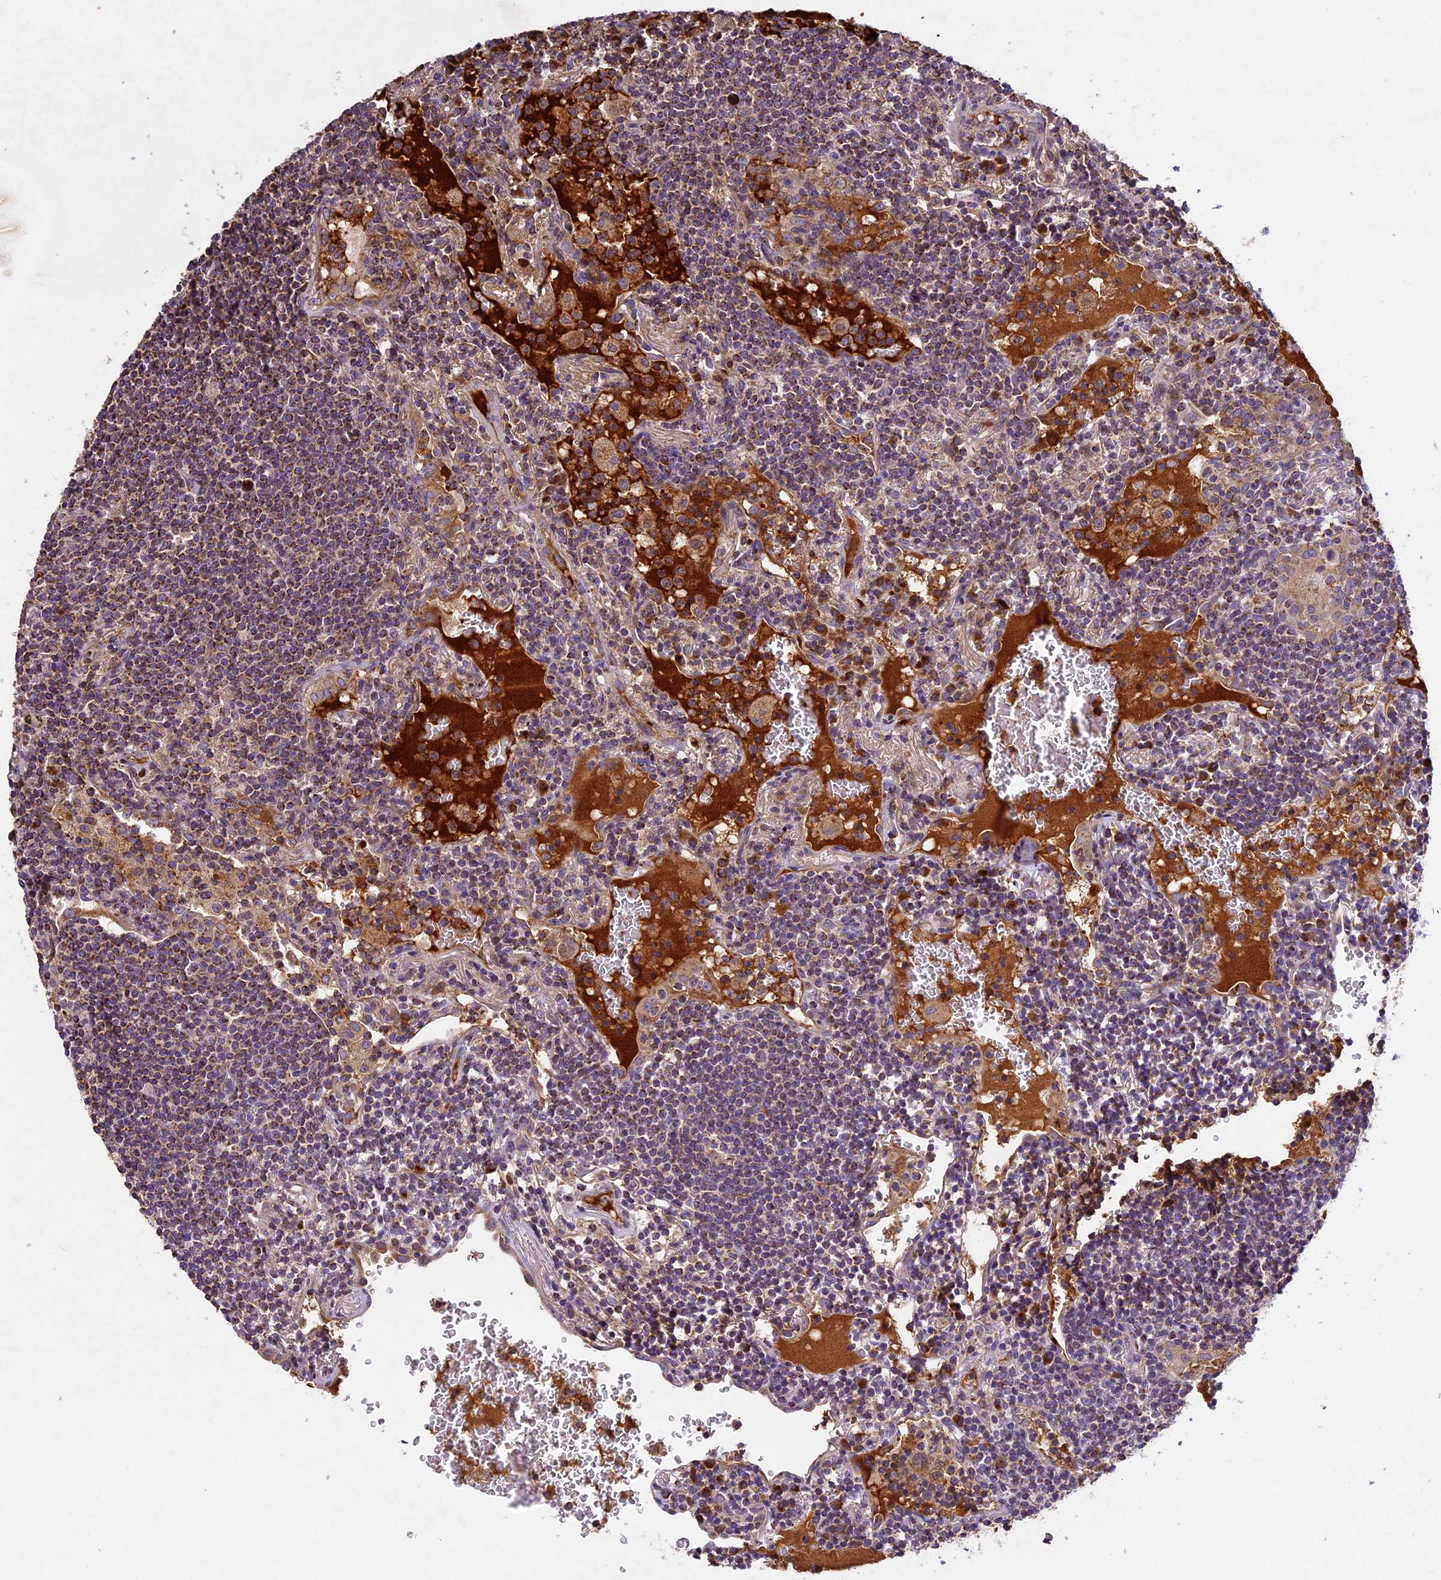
{"staining": {"intensity": "moderate", "quantity": "25%-75%", "location": "cytoplasmic/membranous"}, "tissue": "lymphoma", "cell_type": "Tumor cells", "image_type": "cancer", "snomed": [{"axis": "morphology", "description": "Malignant lymphoma, non-Hodgkin's type, Low grade"}, {"axis": "topography", "description": "Lung"}], "caption": "IHC photomicrograph of neoplastic tissue: human lymphoma stained using IHC displays medium levels of moderate protein expression localized specifically in the cytoplasmic/membranous of tumor cells, appearing as a cytoplasmic/membranous brown color.", "gene": "OCEL1", "patient": {"sex": "female", "age": 71}}